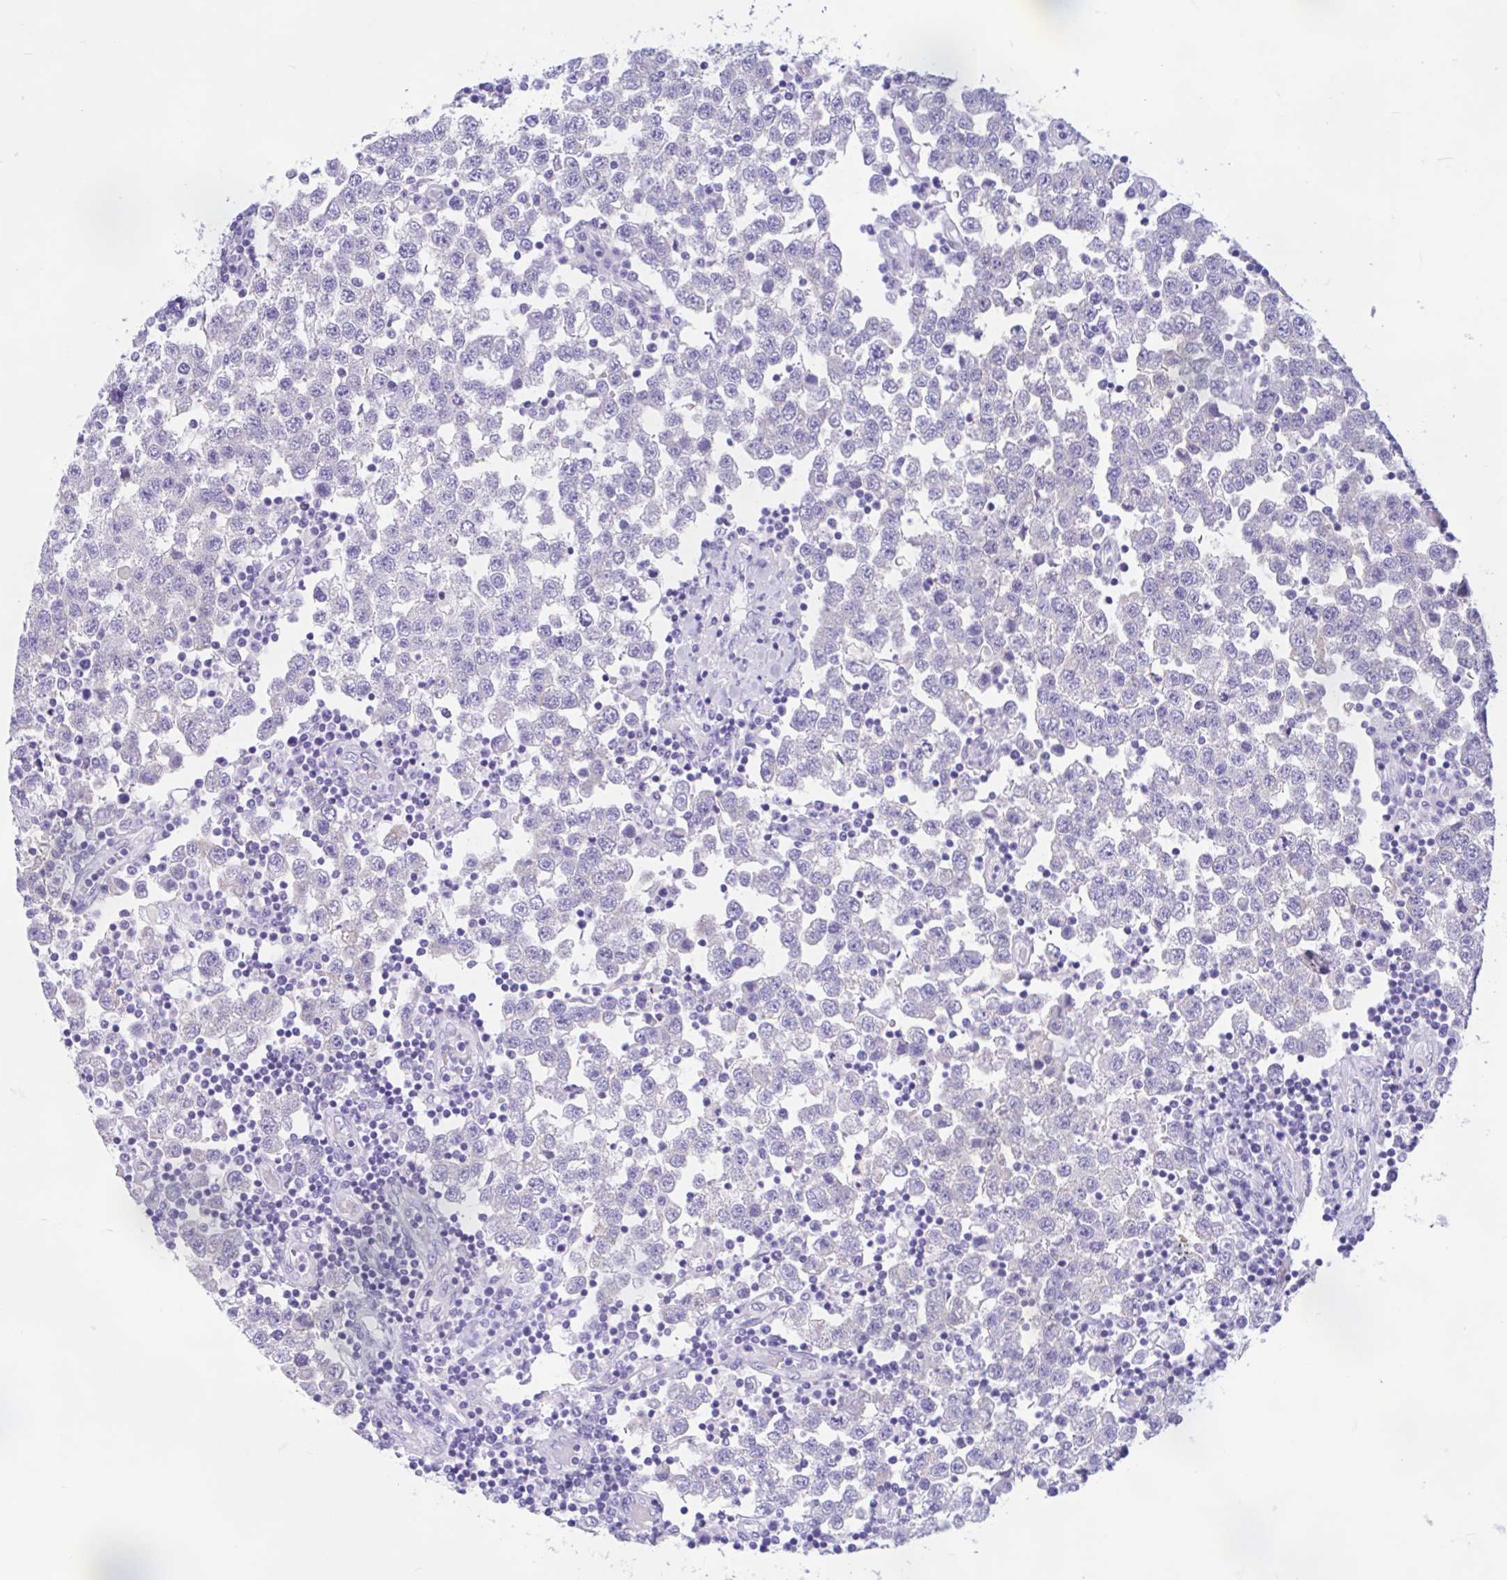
{"staining": {"intensity": "negative", "quantity": "none", "location": "none"}, "tissue": "testis cancer", "cell_type": "Tumor cells", "image_type": "cancer", "snomed": [{"axis": "morphology", "description": "Seminoma, NOS"}, {"axis": "topography", "description": "Testis"}], "caption": "Testis seminoma was stained to show a protein in brown. There is no significant positivity in tumor cells.", "gene": "ZNF319", "patient": {"sex": "male", "age": 34}}